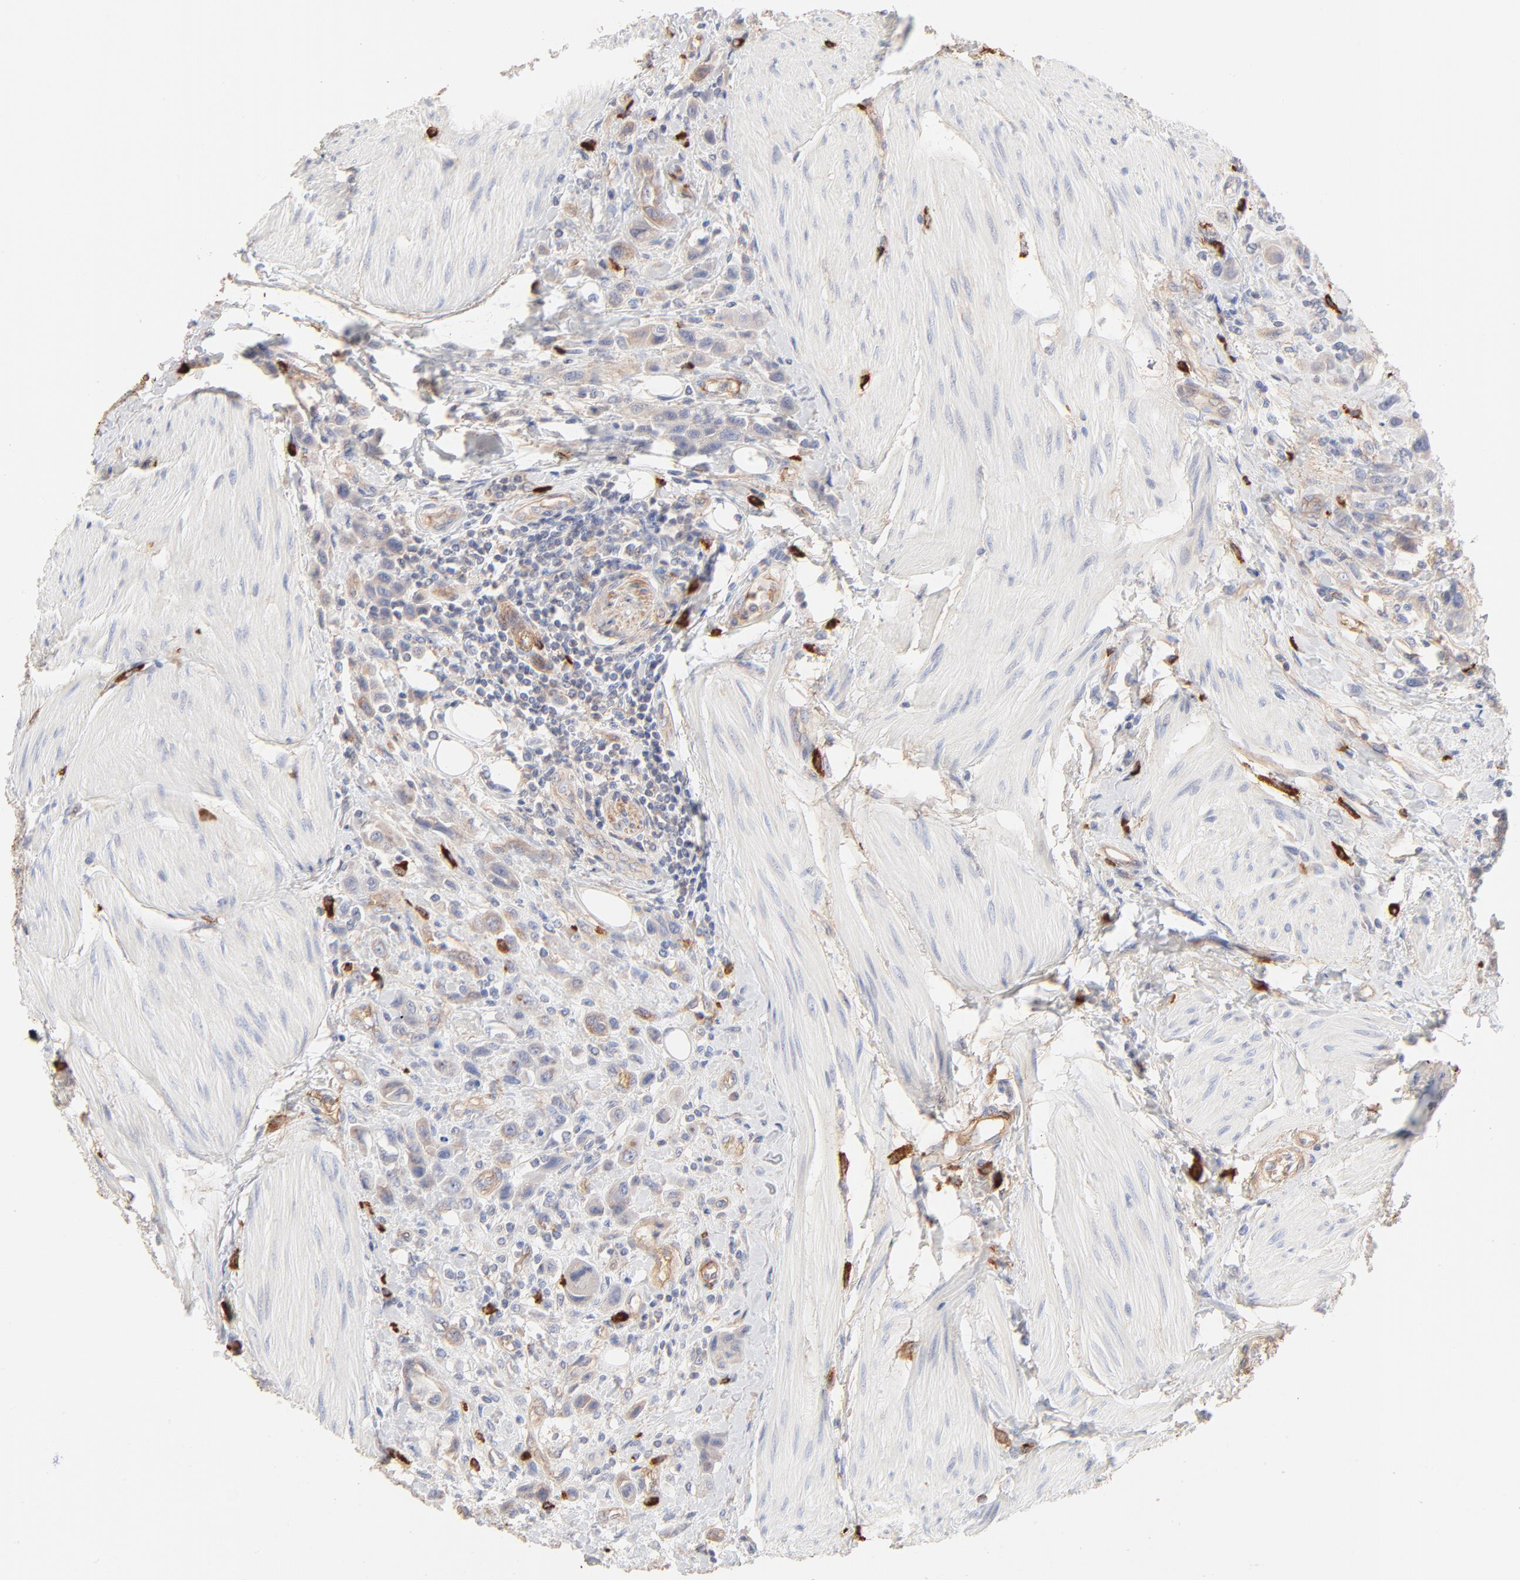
{"staining": {"intensity": "weak", "quantity": "<25%", "location": "cytoplasmic/membranous"}, "tissue": "urothelial cancer", "cell_type": "Tumor cells", "image_type": "cancer", "snomed": [{"axis": "morphology", "description": "Urothelial carcinoma, High grade"}, {"axis": "topography", "description": "Urinary bladder"}], "caption": "DAB (3,3'-diaminobenzidine) immunohistochemical staining of urothelial cancer demonstrates no significant staining in tumor cells.", "gene": "SPTB", "patient": {"sex": "male", "age": 50}}